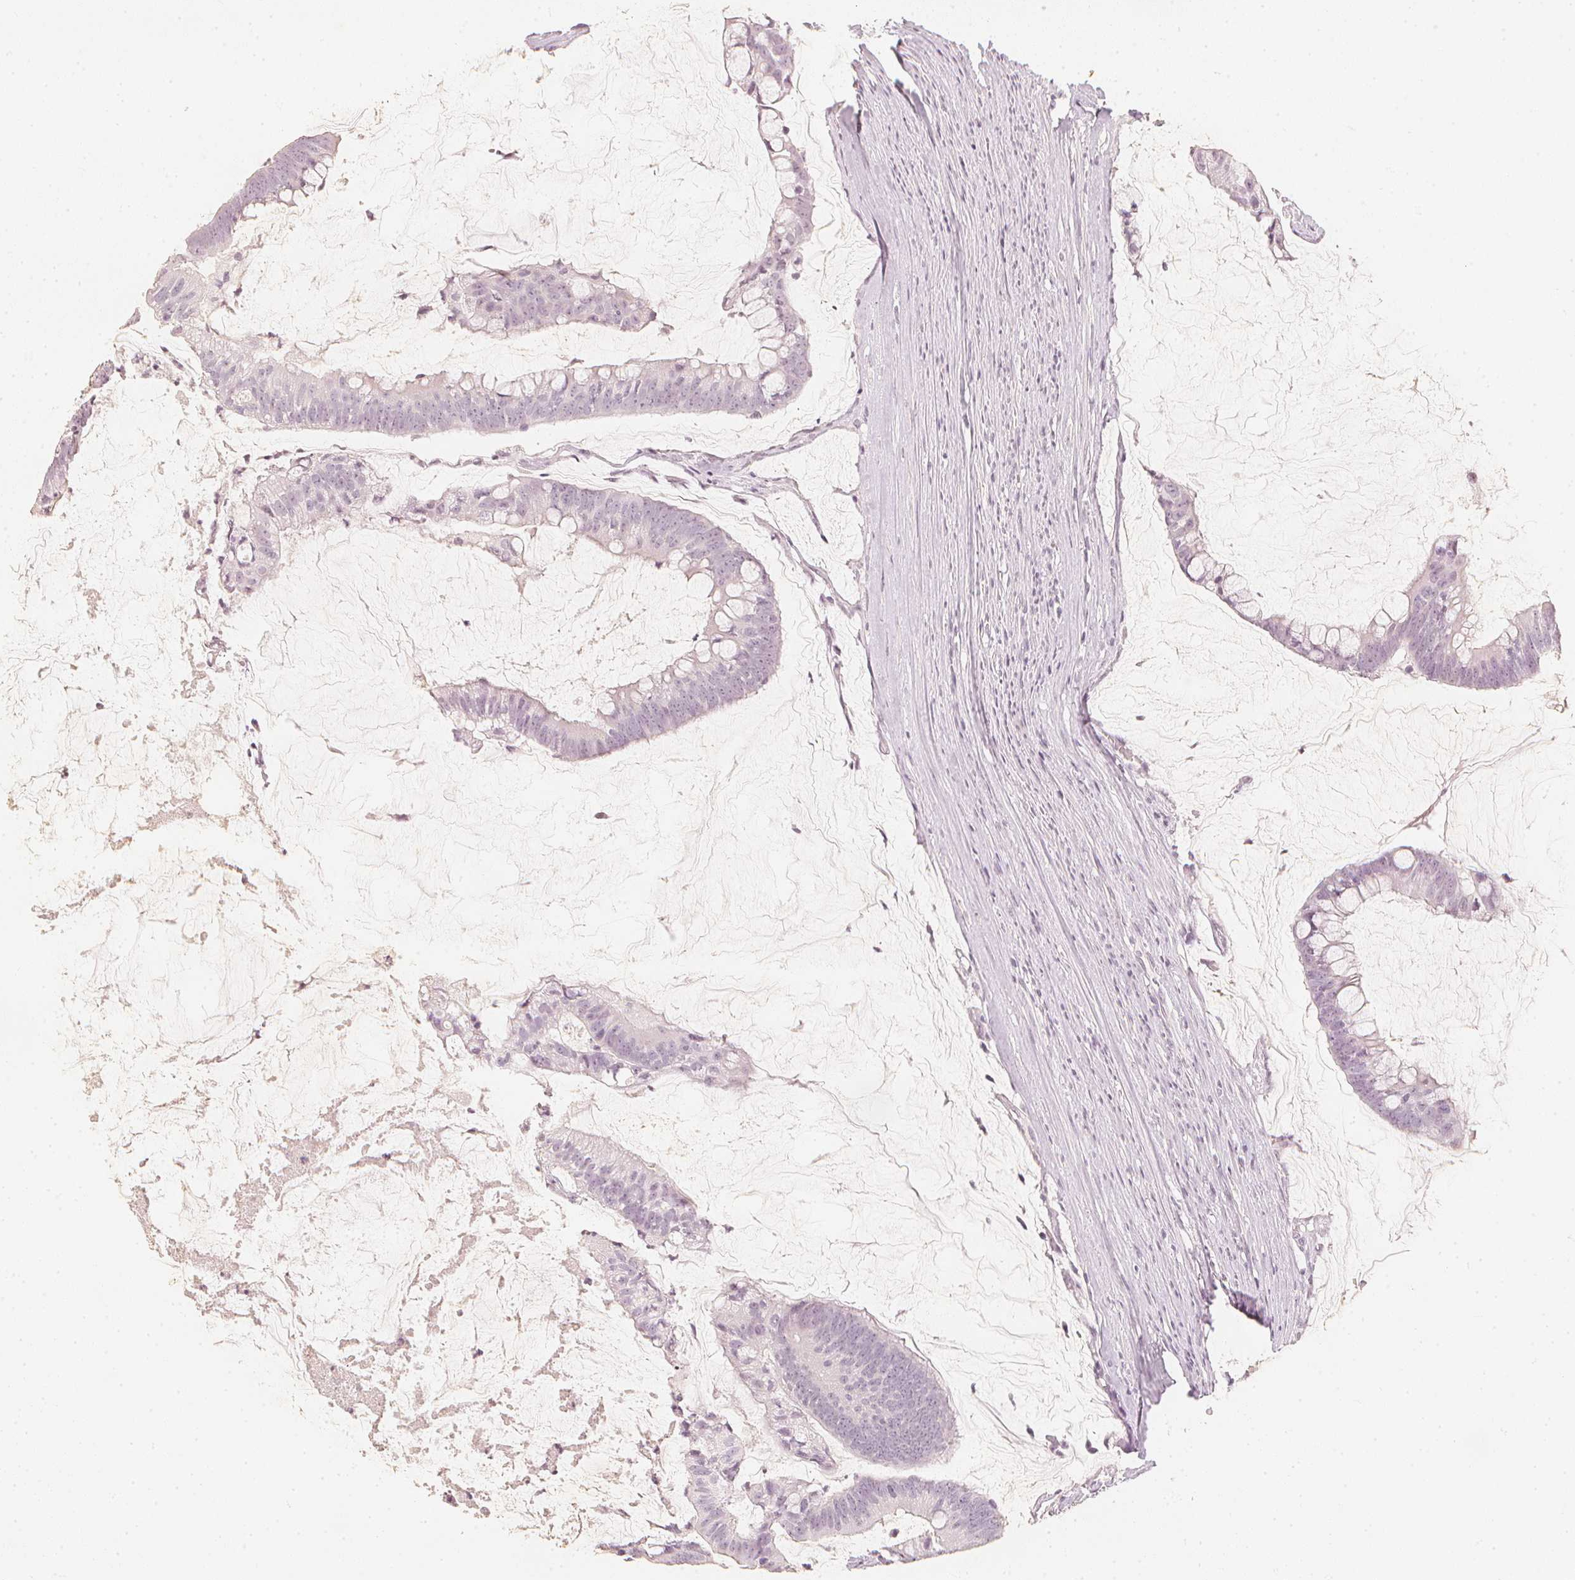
{"staining": {"intensity": "negative", "quantity": "none", "location": "none"}, "tissue": "colorectal cancer", "cell_type": "Tumor cells", "image_type": "cancer", "snomed": [{"axis": "morphology", "description": "Adenocarcinoma, NOS"}, {"axis": "topography", "description": "Colon"}], "caption": "High power microscopy histopathology image of an immunohistochemistry histopathology image of colorectal cancer (adenocarcinoma), revealing no significant staining in tumor cells.", "gene": "CALB1", "patient": {"sex": "male", "age": 62}}